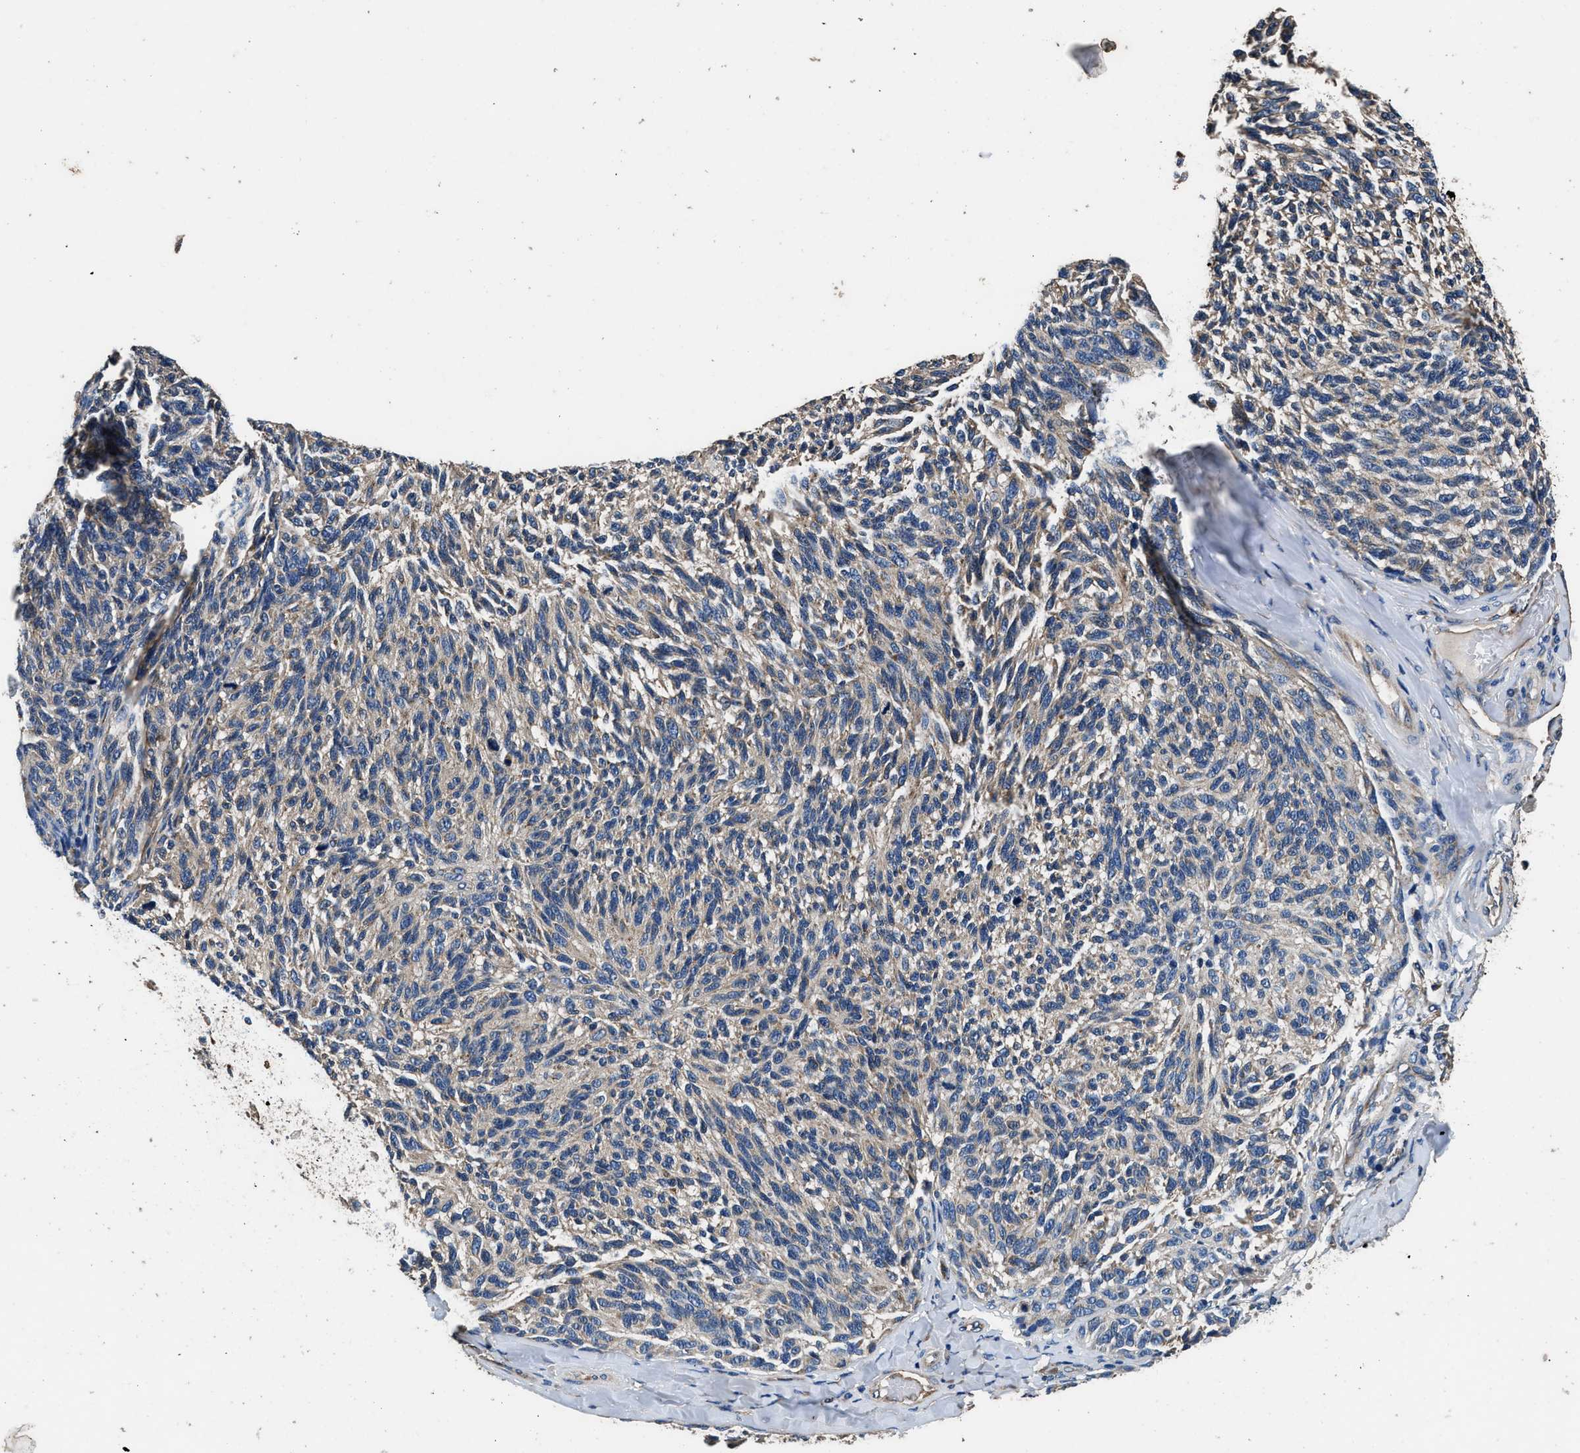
{"staining": {"intensity": "weak", "quantity": "25%-75%", "location": "cytoplasmic/membranous"}, "tissue": "melanoma", "cell_type": "Tumor cells", "image_type": "cancer", "snomed": [{"axis": "morphology", "description": "Malignant melanoma, NOS"}, {"axis": "topography", "description": "Skin"}], "caption": "Malignant melanoma tissue exhibits weak cytoplasmic/membranous staining in about 25%-75% of tumor cells, visualized by immunohistochemistry.", "gene": "DHRS7B", "patient": {"sex": "female", "age": 73}}